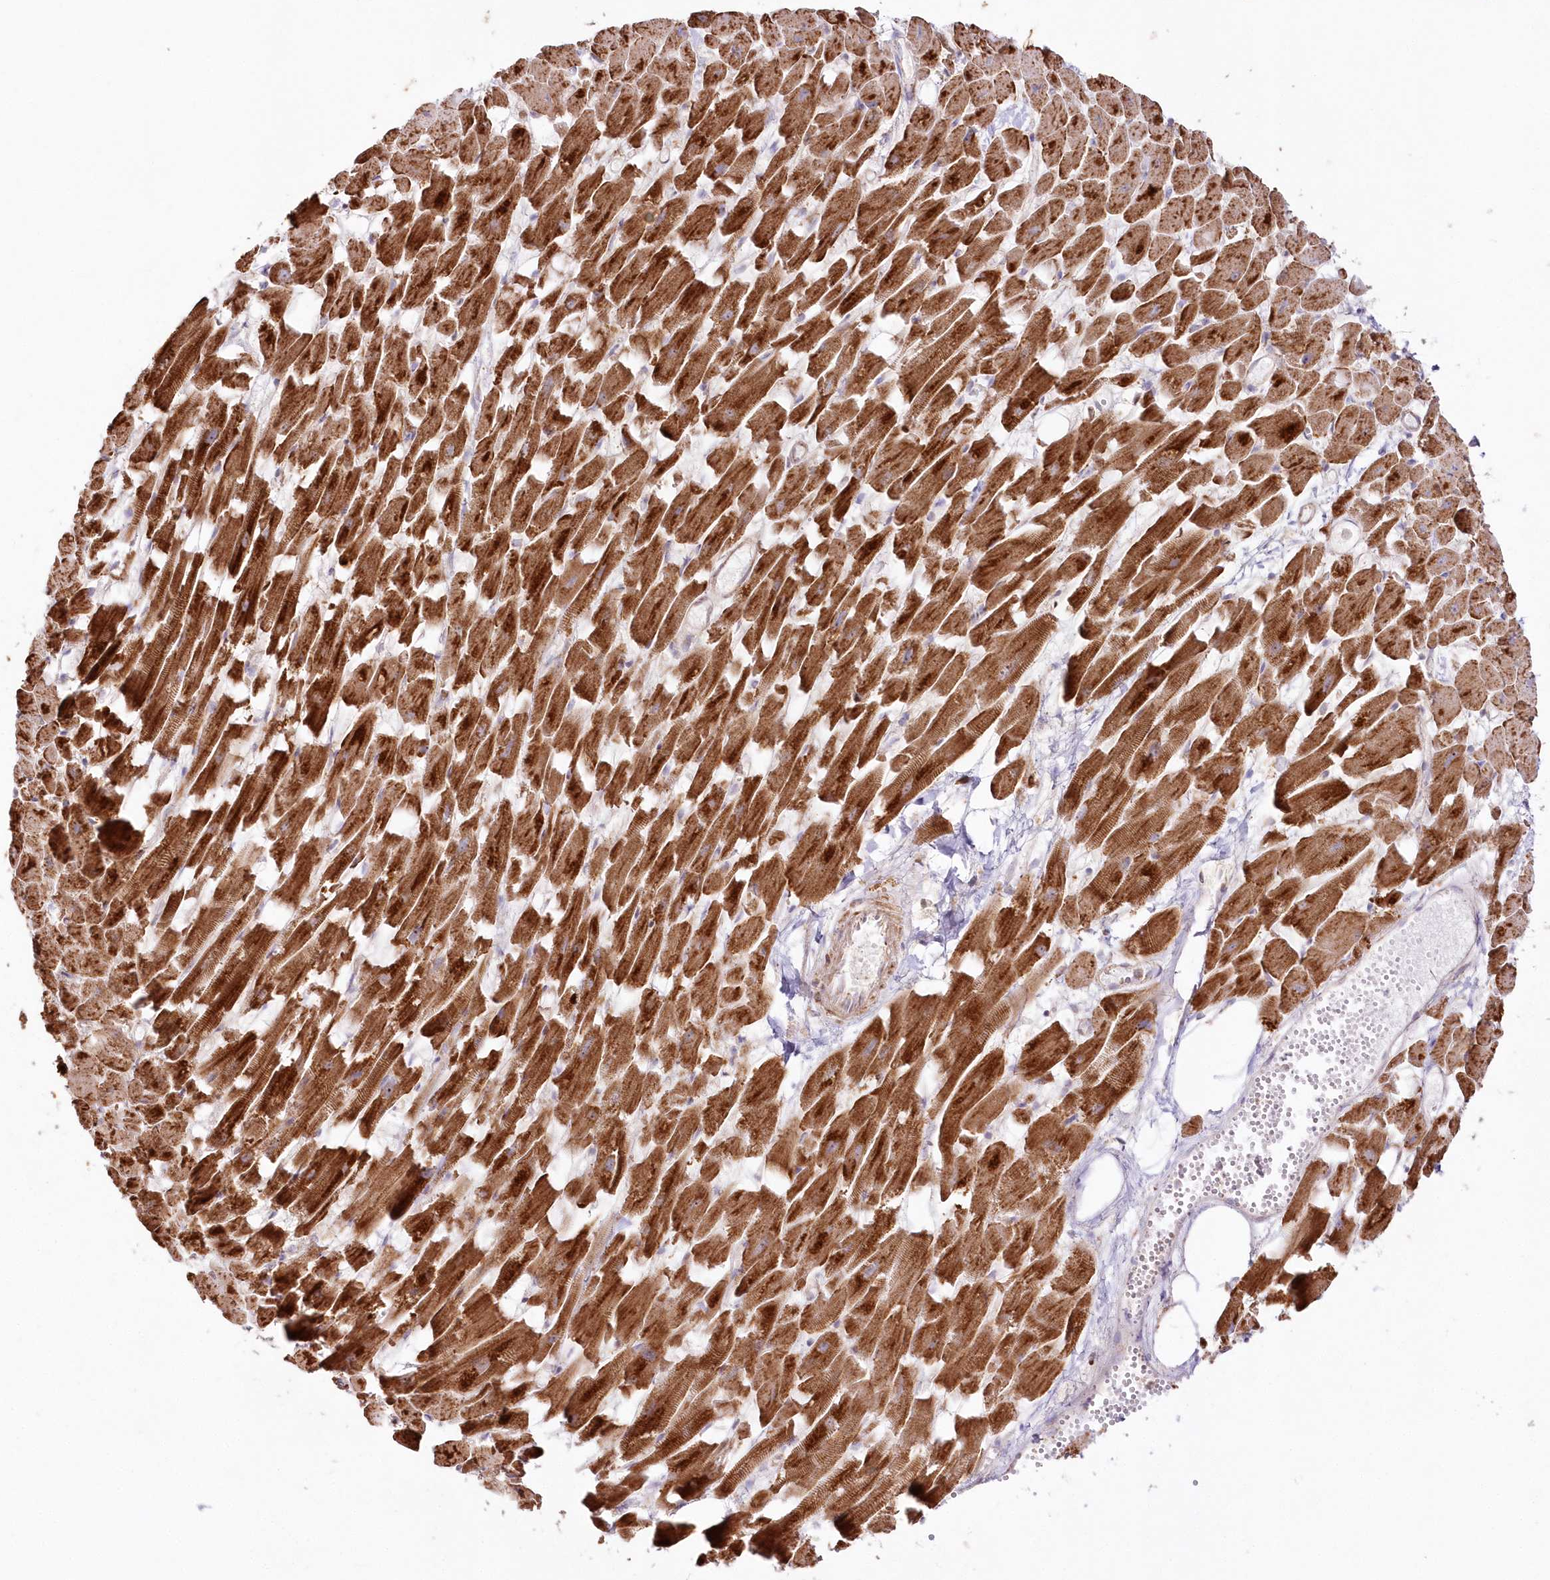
{"staining": {"intensity": "strong", "quantity": ">75%", "location": "cytoplasmic/membranous"}, "tissue": "heart muscle", "cell_type": "Cardiomyocytes", "image_type": "normal", "snomed": [{"axis": "morphology", "description": "Normal tissue, NOS"}, {"axis": "topography", "description": "Heart"}], "caption": "Human heart muscle stained for a protein (brown) demonstrates strong cytoplasmic/membranous positive expression in approximately >75% of cardiomyocytes.", "gene": "DNA2", "patient": {"sex": "female", "age": 64}}